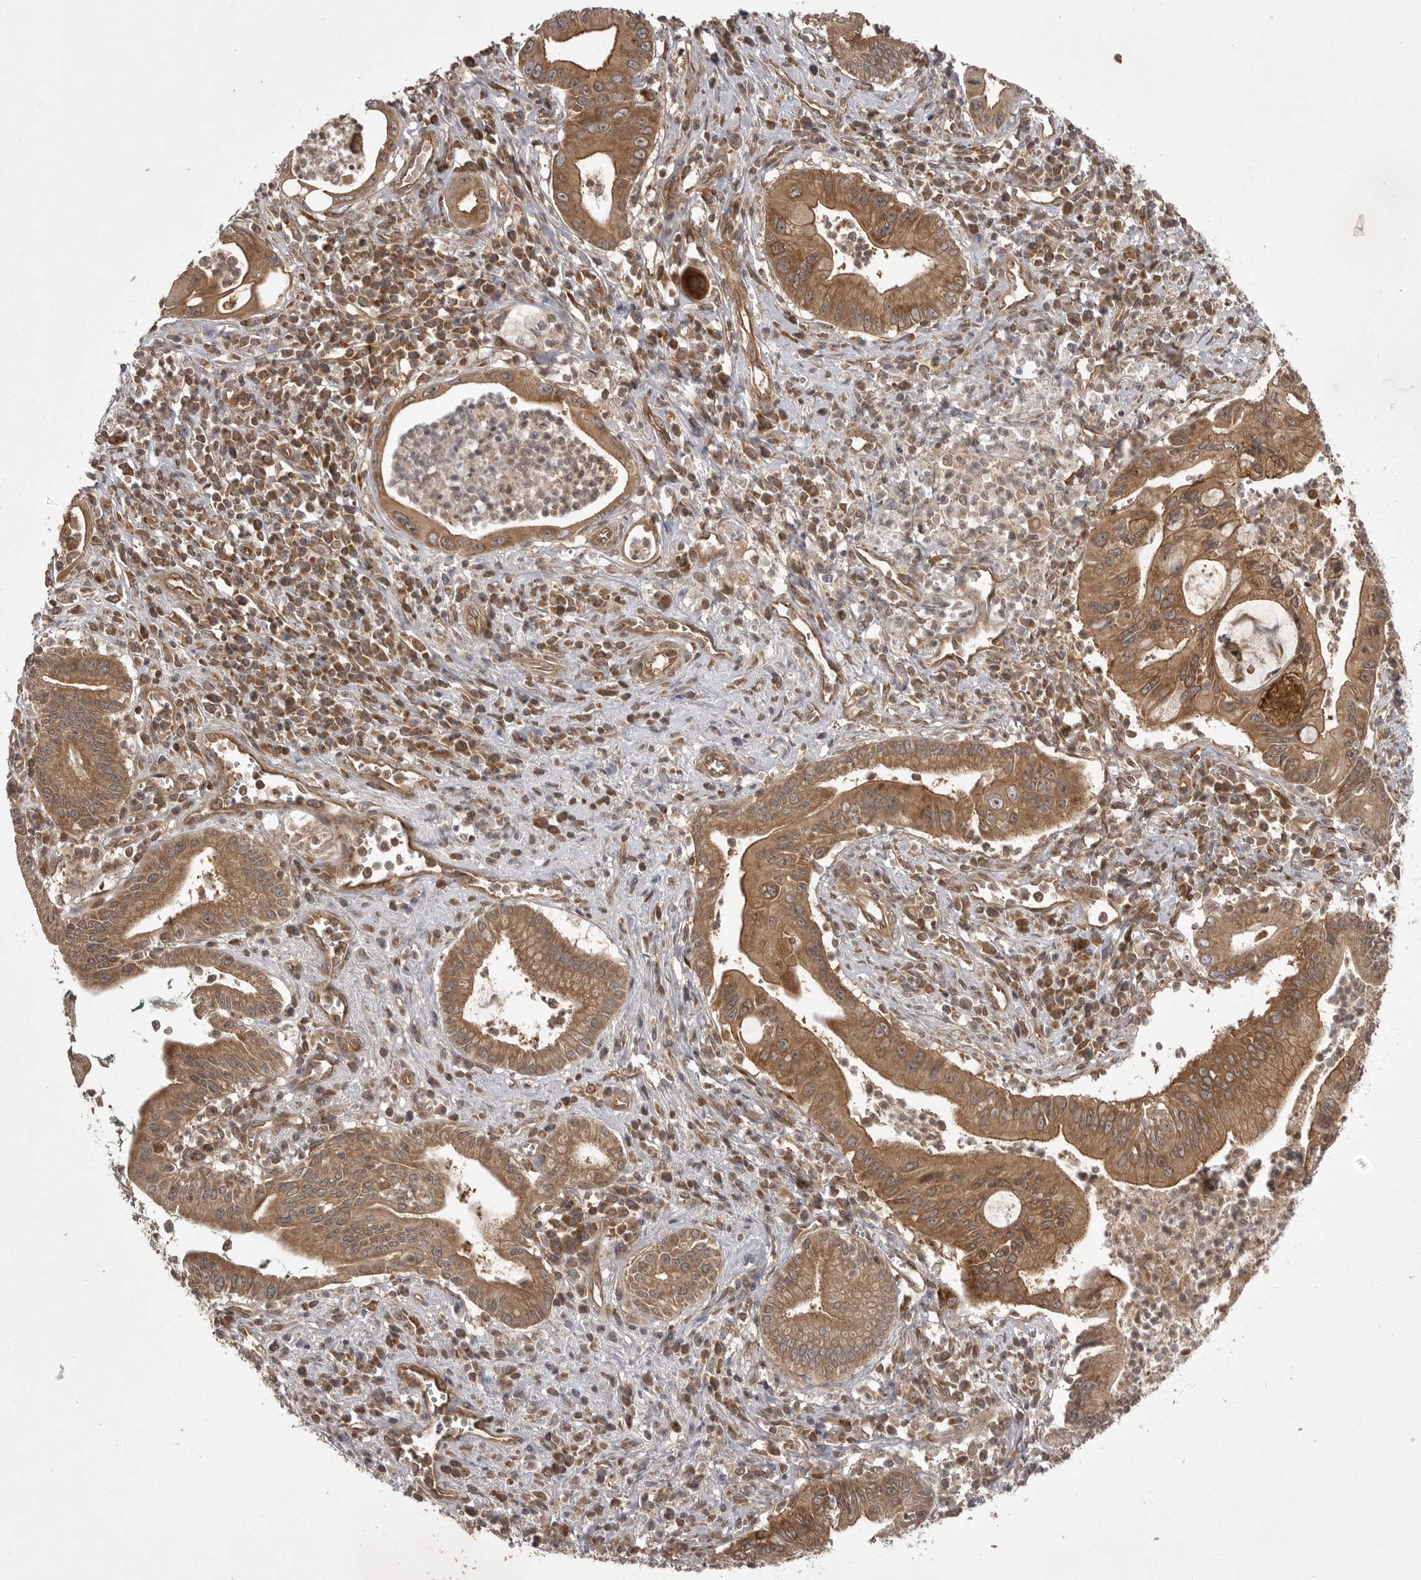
{"staining": {"intensity": "moderate", "quantity": ">75%", "location": "cytoplasmic/membranous"}, "tissue": "pancreatic cancer", "cell_type": "Tumor cells", "image_type": "cancer", "snomed": [{"axis": "morphology", "description": "Adenocarcinoma, NOS"}, {"axis": "topography", "description": "Pancreas"}], "caption": "Protein staining shows moderate cytoplasmic/membranous positivity in approximately >75% of tumor cells in adenocarcinoma (pancreatic). The protein of interest is shown in brown color, while the nuclei are stained blue.", "gene": "STK24", "patient": {"sex": "male", "age": 78}}